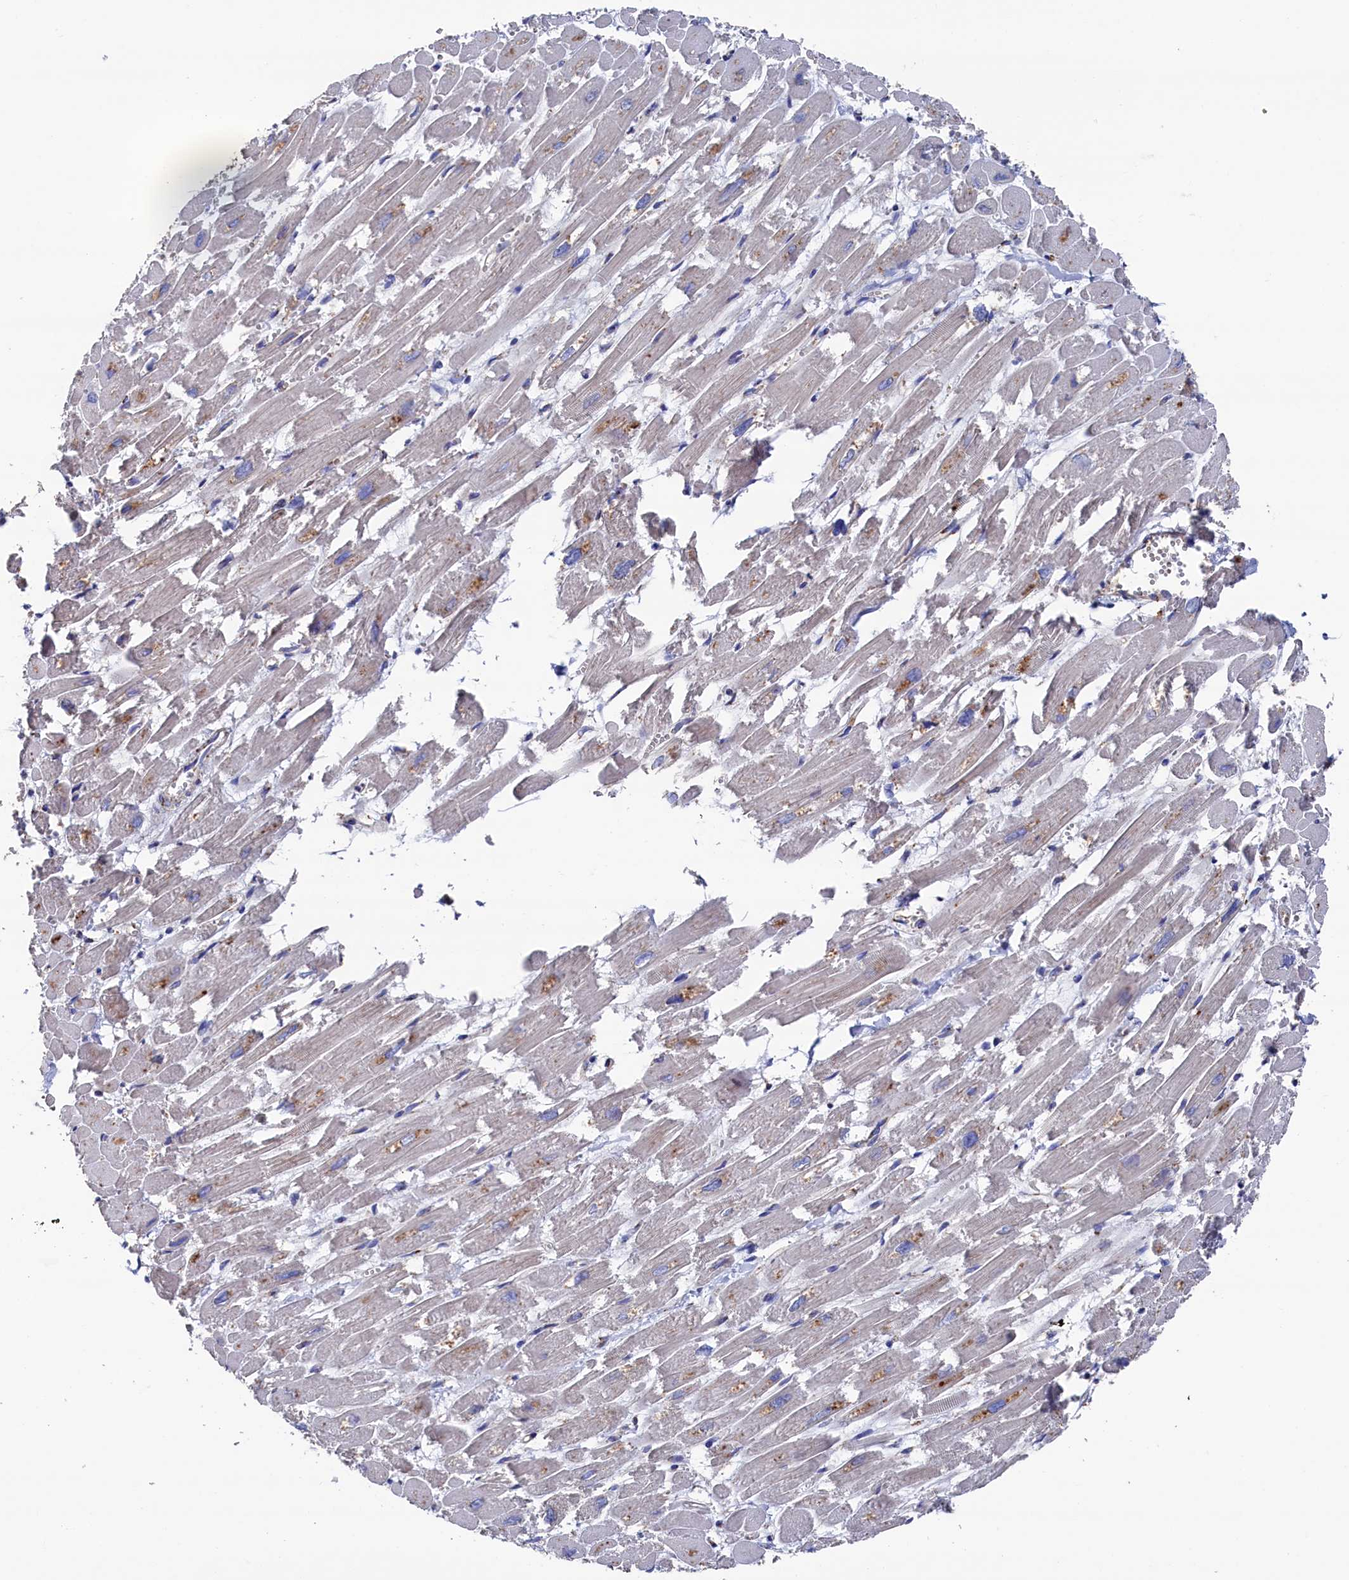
{"staining": {"intensity": "moderate", "quantity": "25%-75%", "location": "cytoplasmic/membranous"}, "tissue": "heart muscle", "cell_type": "Cardiomyocytes", "image_type": "normal", "snomed": [{"axis": "morphology", "description": "Normal tissue, NOS"}, {"axis": "topography", "description": "Heart"}], "caption": "Protein staining demonstrates moderate cytoplasmic/membranous staining in approximately 25%-75% of cardiomyocytes in unremarkable heart muscle.", "gene": "PRRC1", "patient": {"sex": "male", "age": 54}}